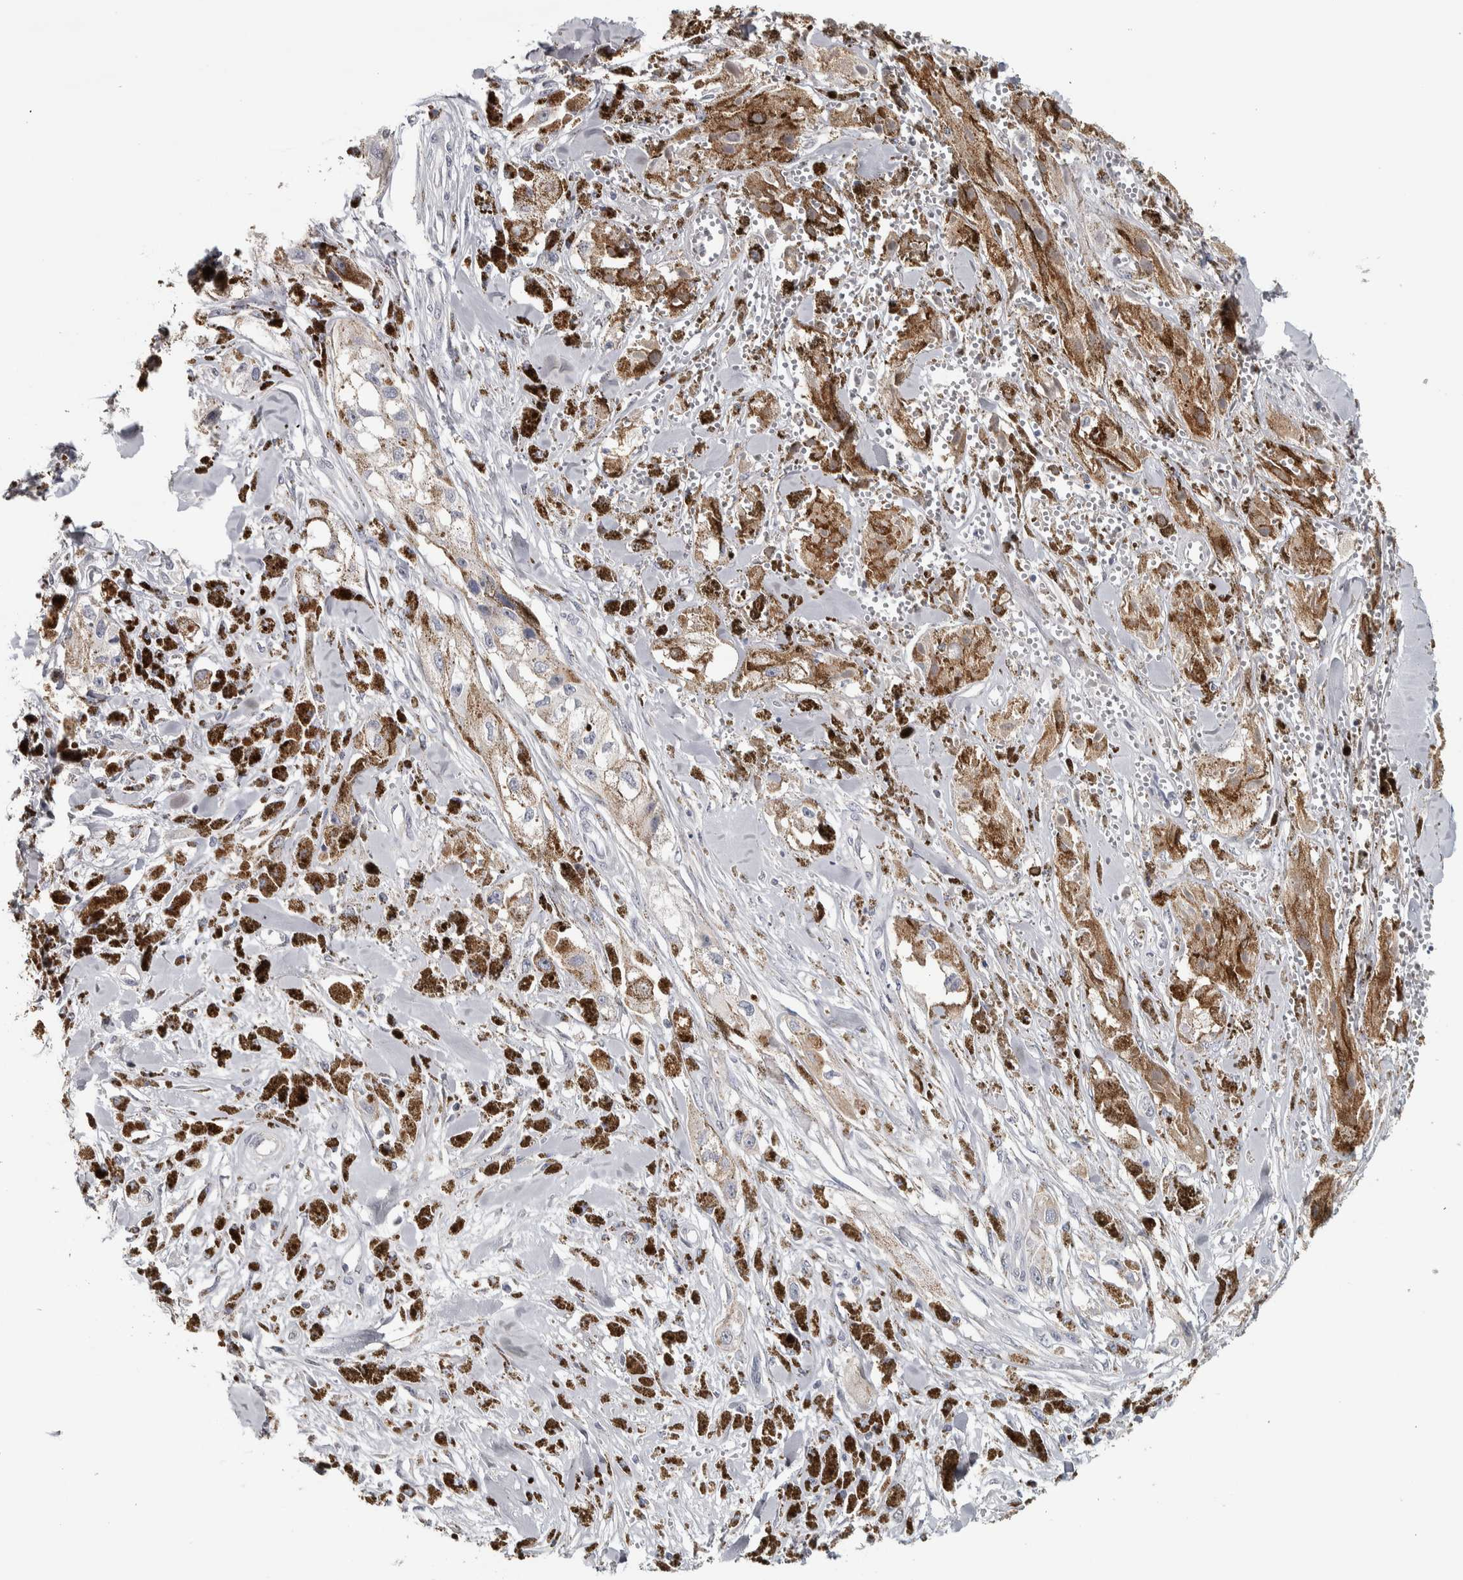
{"staining": {"intensity": "weak", "quantity": "<25%", "location": "cytoplasmic/membranous"}, "tissue": "melanoma", "cell_type": "Tumor cells", "image_type": "cancer", "snomed": [{"axis": "morphology", "description": "Malignant melanoma, NOS"}, {"axis": "topography", "description": "Skin"}], "caption": "High power microscopy histopathology image of an immunohistochemistry micrograph of melanoma, revealing no significant staining in tumor cells. (Stains: DAB (3,3'-diaminobenzidine) IHC with hematoxylin counter stain, Microscopy: brightfield microscopy at high magnification).", "gene": "NECAB1", "patient": {"sex": "male", "age": 88}}